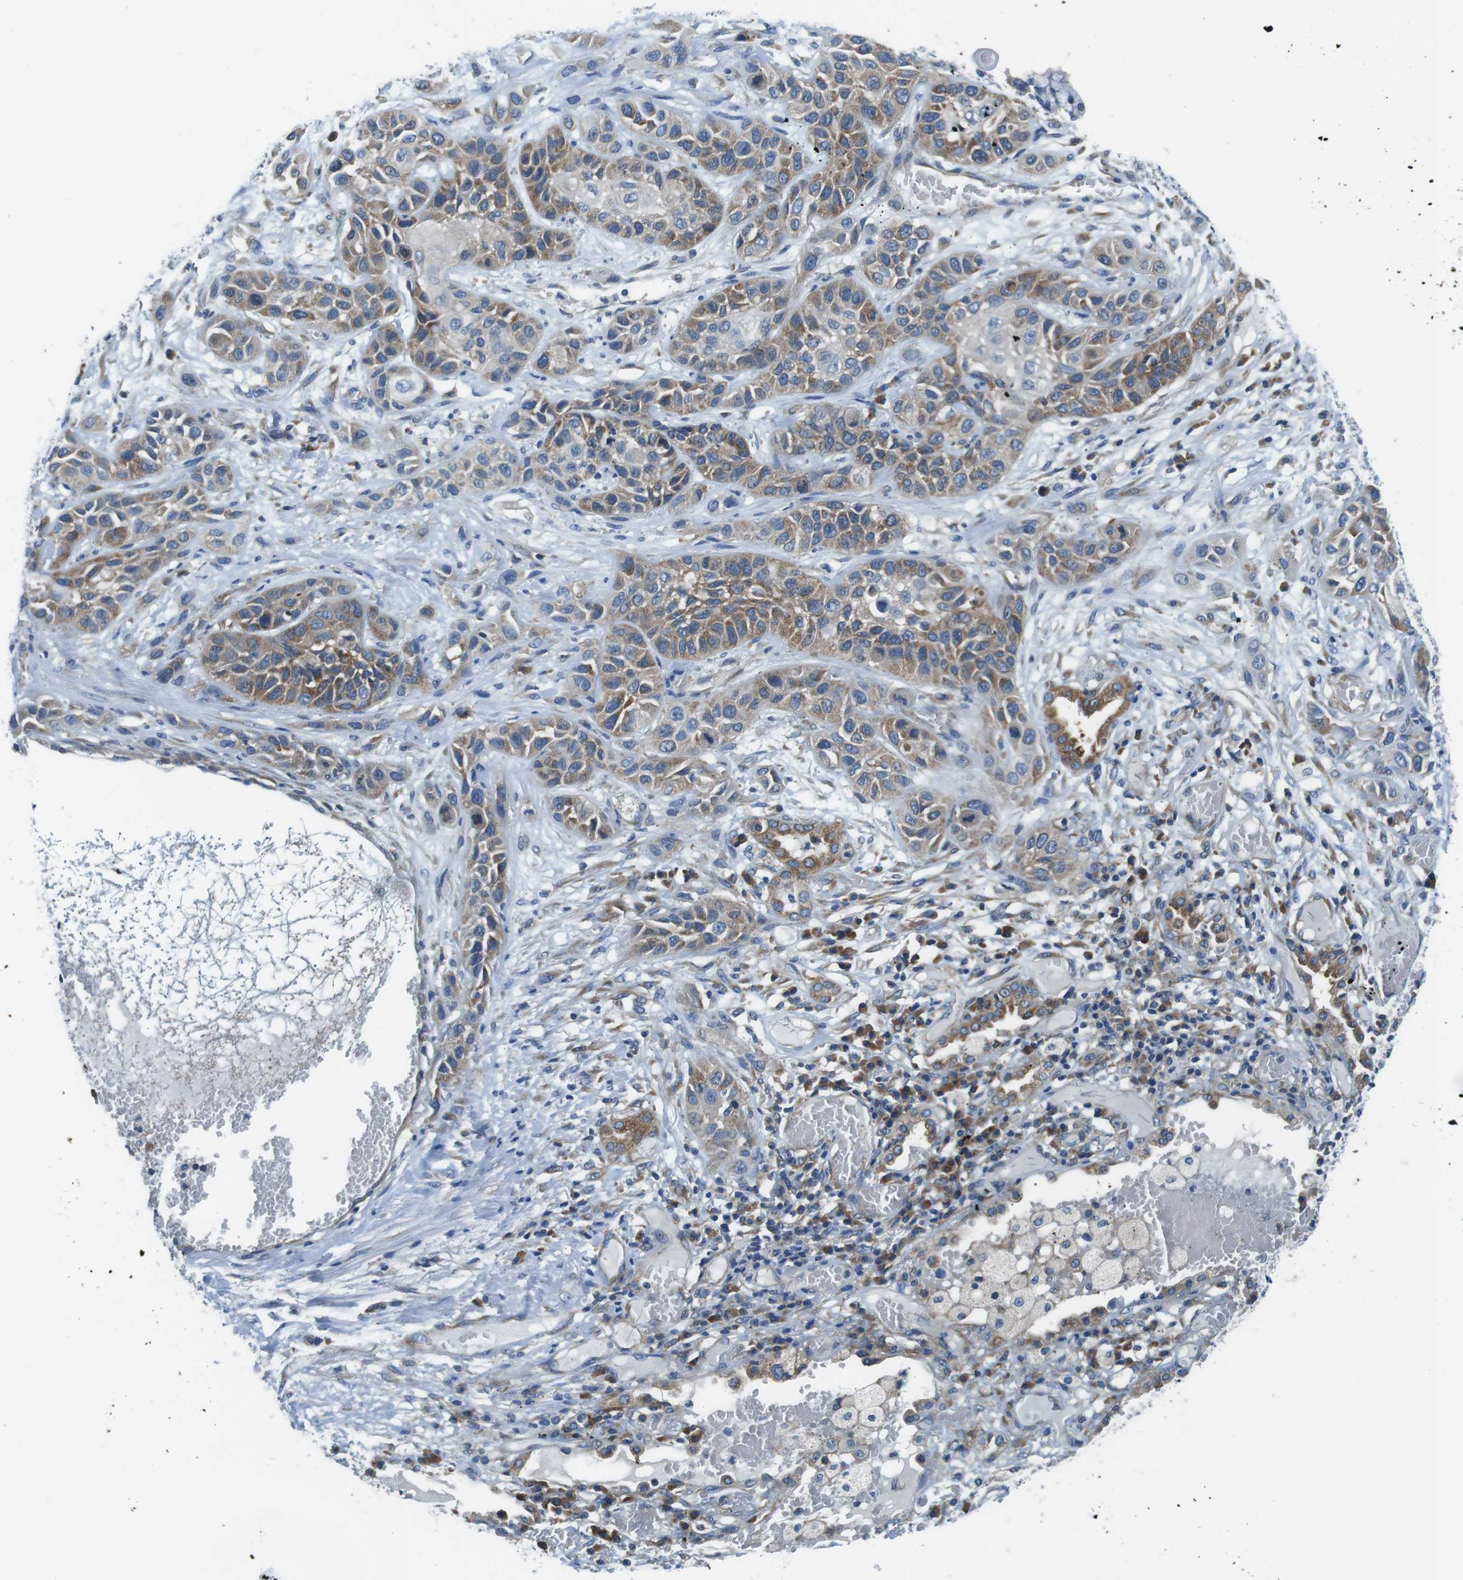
{"staining": {"intensity": "moderate", "quantity": ">75%", "location": "cytoplasmic/membranous"}, "tissue": "lung cancer", "cell_type": "Tumor cells", "image_type": "cancer", "snomed": [{"axis": "morphology", "description": "Squamous cell carcinoma, NOS"}, {"axis": "topography", "description": "Lung"}], "caption": "Squamous cell carcinoma (lung) stained with DAB IHC exhibits medium levels of moderate cytoplasmic/membranous positivity in about >75% of tumor cells. The staining was performed using DAB (3,3'-diaminobenzidine) to visualize the protein expression in brown, while the nuclei were stained in blue with hematoxylin (Magnification: 20x).", "gene": "EIF2B5", "patient": {"sex": "male", "age": 71}}